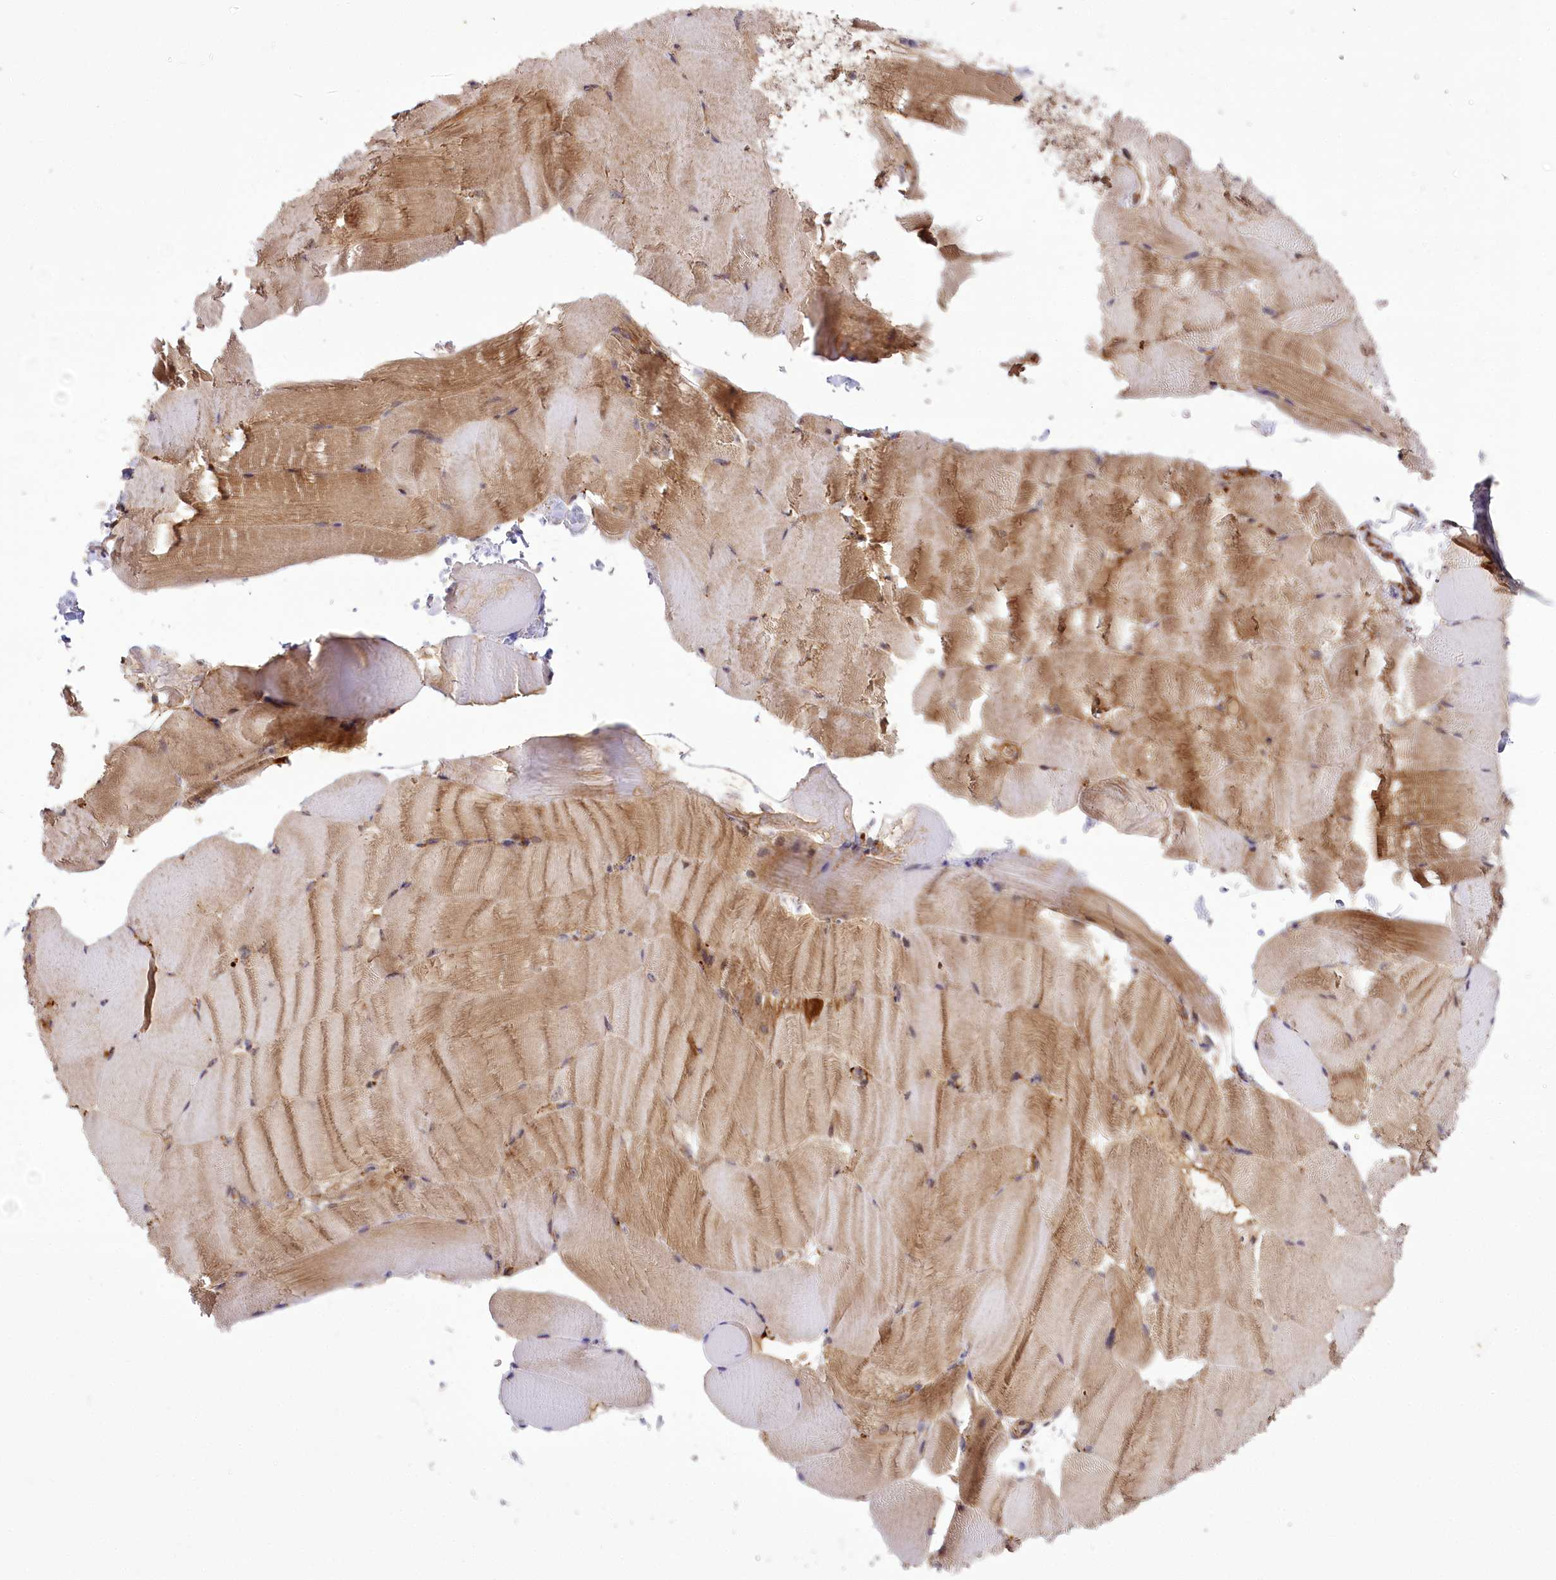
{"staining": {"intensity": "moderate", "quantity": ">75%", "location": "cytoplasmic/membranous,nuclear"}, "tissue": "skeletal muscle", "cell_type": "Myocytes", "image_type": "normal", "snomed": [{"axis": "morphology", "description": "Normal tissue, NOS"}, {"axis": "topography", "description": "Skeletal muscle"}, {"axis": "topography", "description": "Parathyroid gland"}], "caption": "Approximately >75% of myocytes in benign skeletal muscle exhibit moderate cytoplasmic/membranous,nuclear protein staining as visualized by brown immunohistochemical staining.", "gene": "CARD19", "patient": {"sex": "female", "age": 37}}